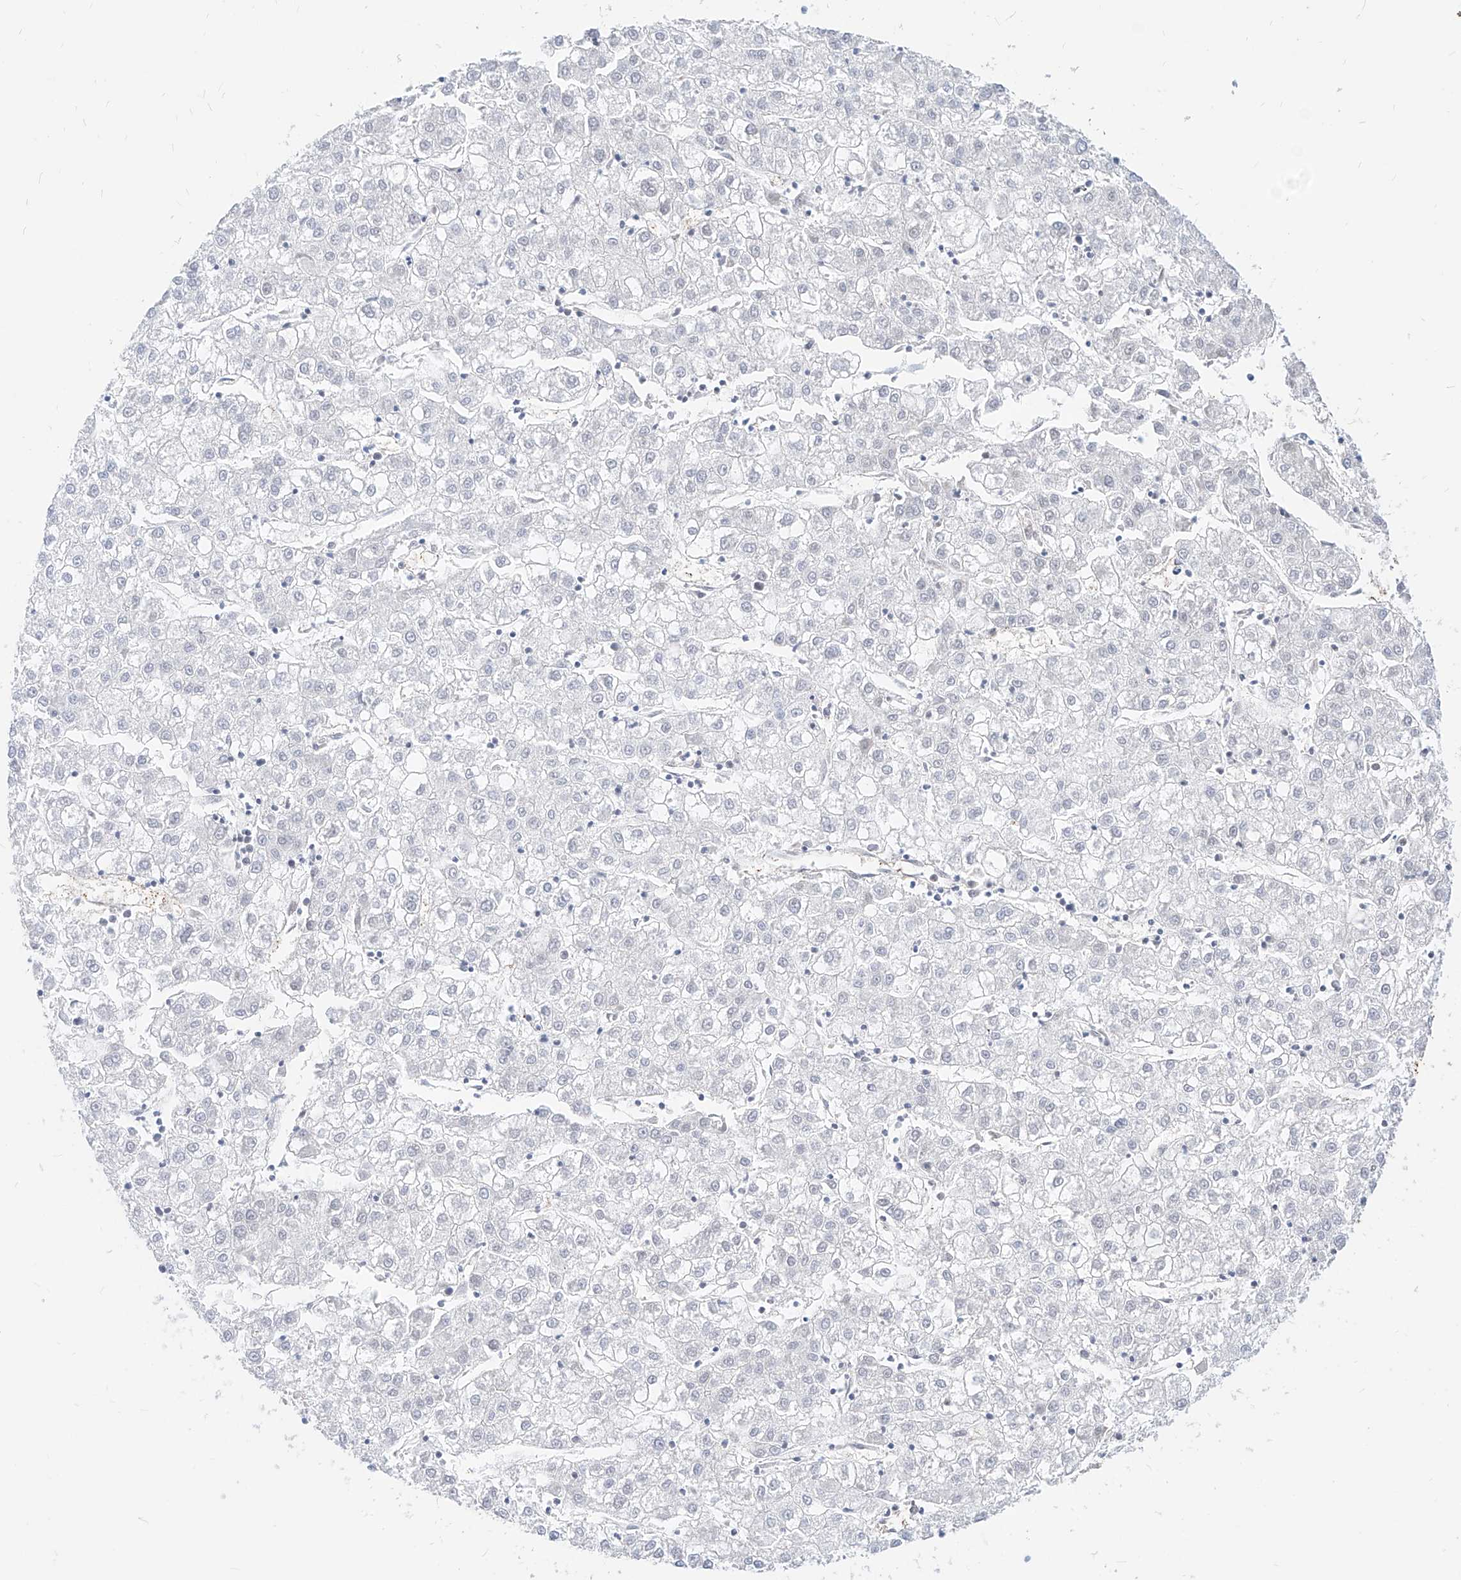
{"staining": {"intensity": "negative", "quantity": "none", "location": "none"}, "tissue": "liver cancer", "cell_type": "Tumor cells", "image_type": "cancer", "snomed": [{"axis": "morphology", "description": "Carcinoma, Hepatocellular, NOS"}, {"axis": "topography", "description": "Liver"}], "caption": "A micrograph of hepatocellular carcinoma (liver) stained for a protein displays no brown staining in tumor cells. Brightfield microscopy of IHC stained with DAB (brown) and hematoxylin (blue), captured at high magnification.", "gene": "ZFP42", "patient": {"sex": "male", "age": 72}}